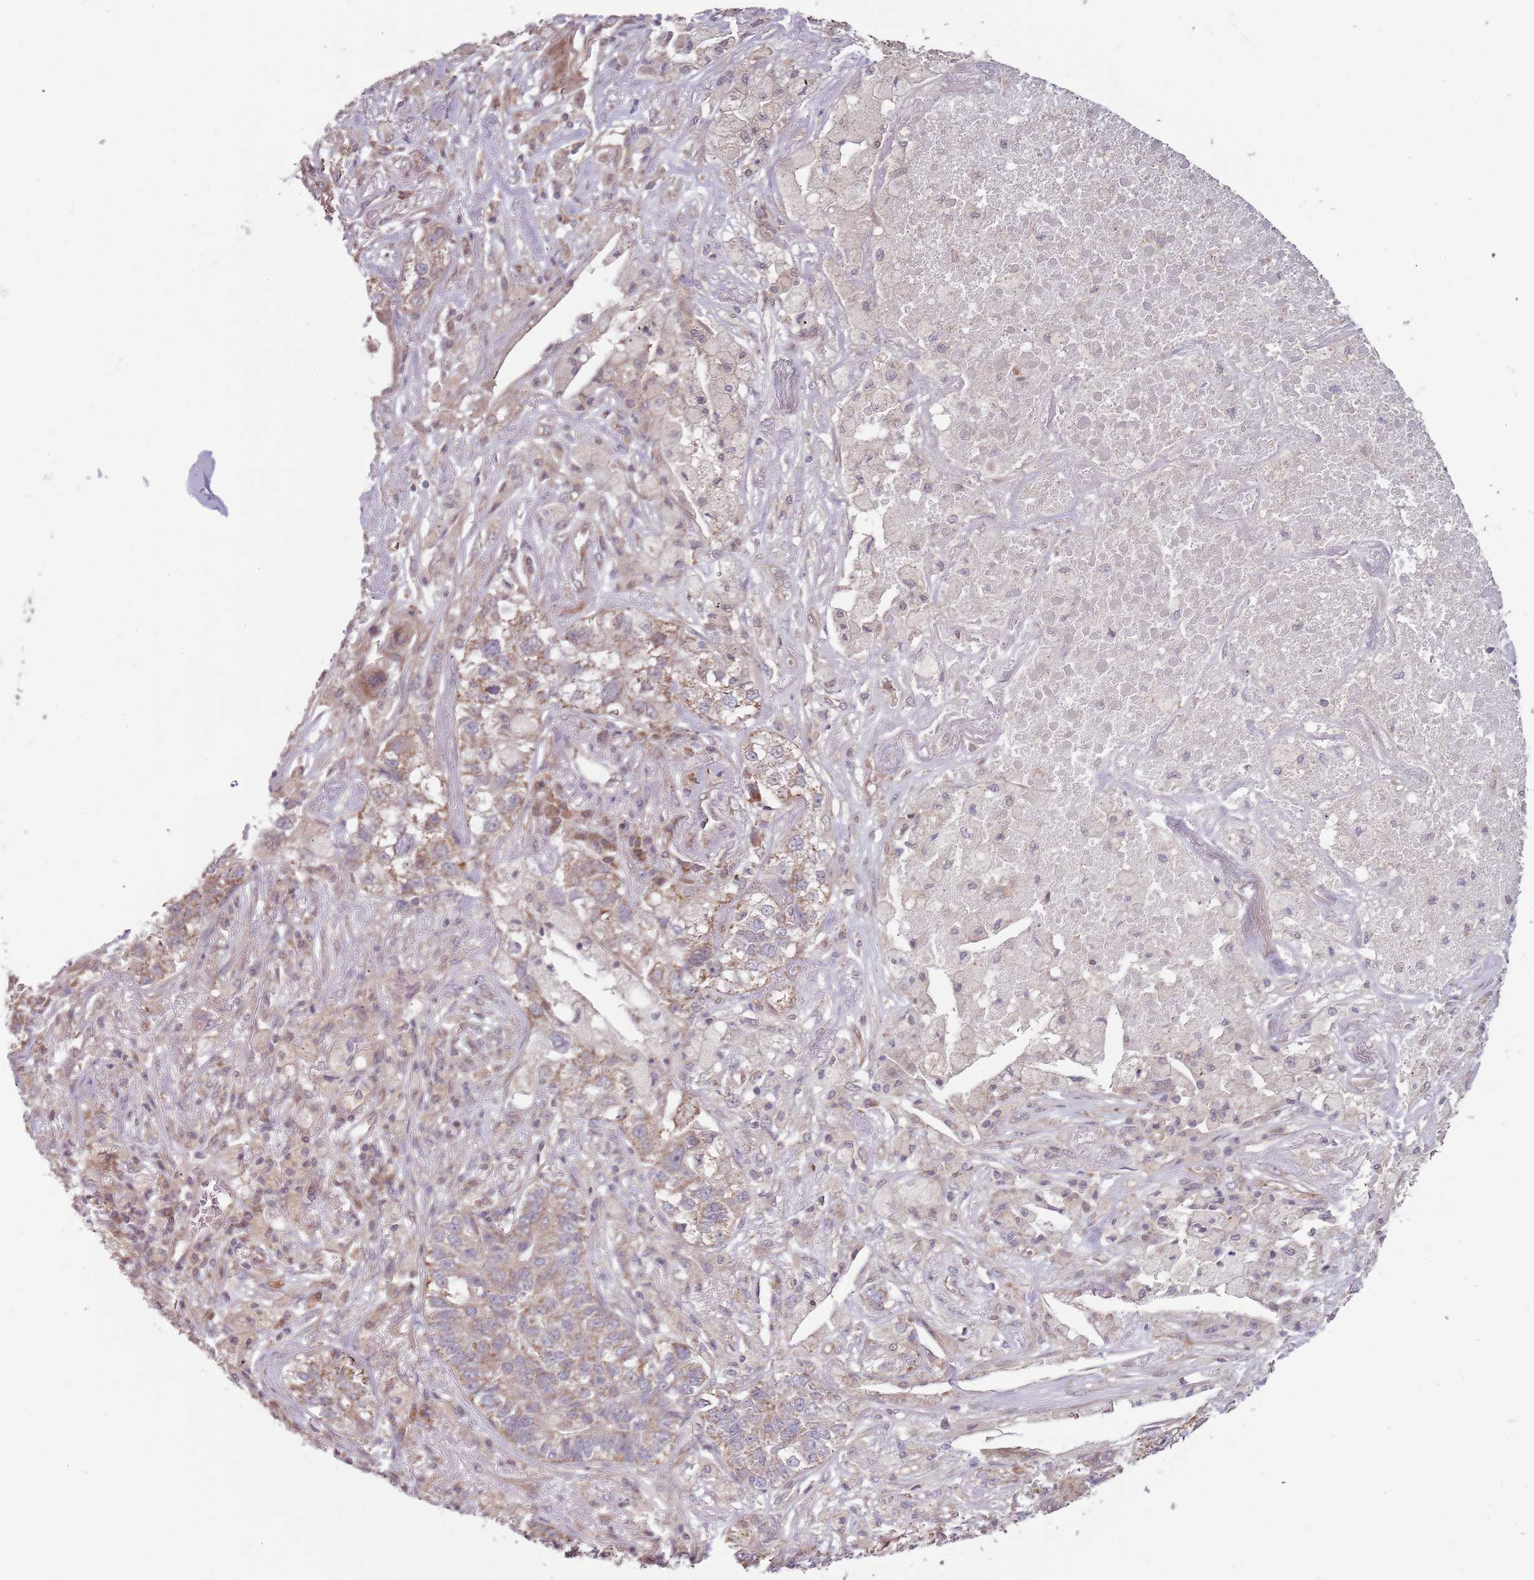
{"staining": {"intensity": "weak", "quantity": "25%-75%", "location": "cytoplasmic/membranous"}, "tissue": "lung cancer", "cell_type": "Tumor cells", "image_type": "cancer", "snomed": [{"axis": "morphology", "description": "Adenocarcinoma, NOS"}, {"axis": "topography", "description": "Lung"}], "caption": "This is a photomicrograph of IHC staining of lung adenocarcinoma, which shows weak staining in the cytoplasmic/membranous of tumor cells.", "gene": "RNF181", "patient": {"sex": "male", "age": 49}}